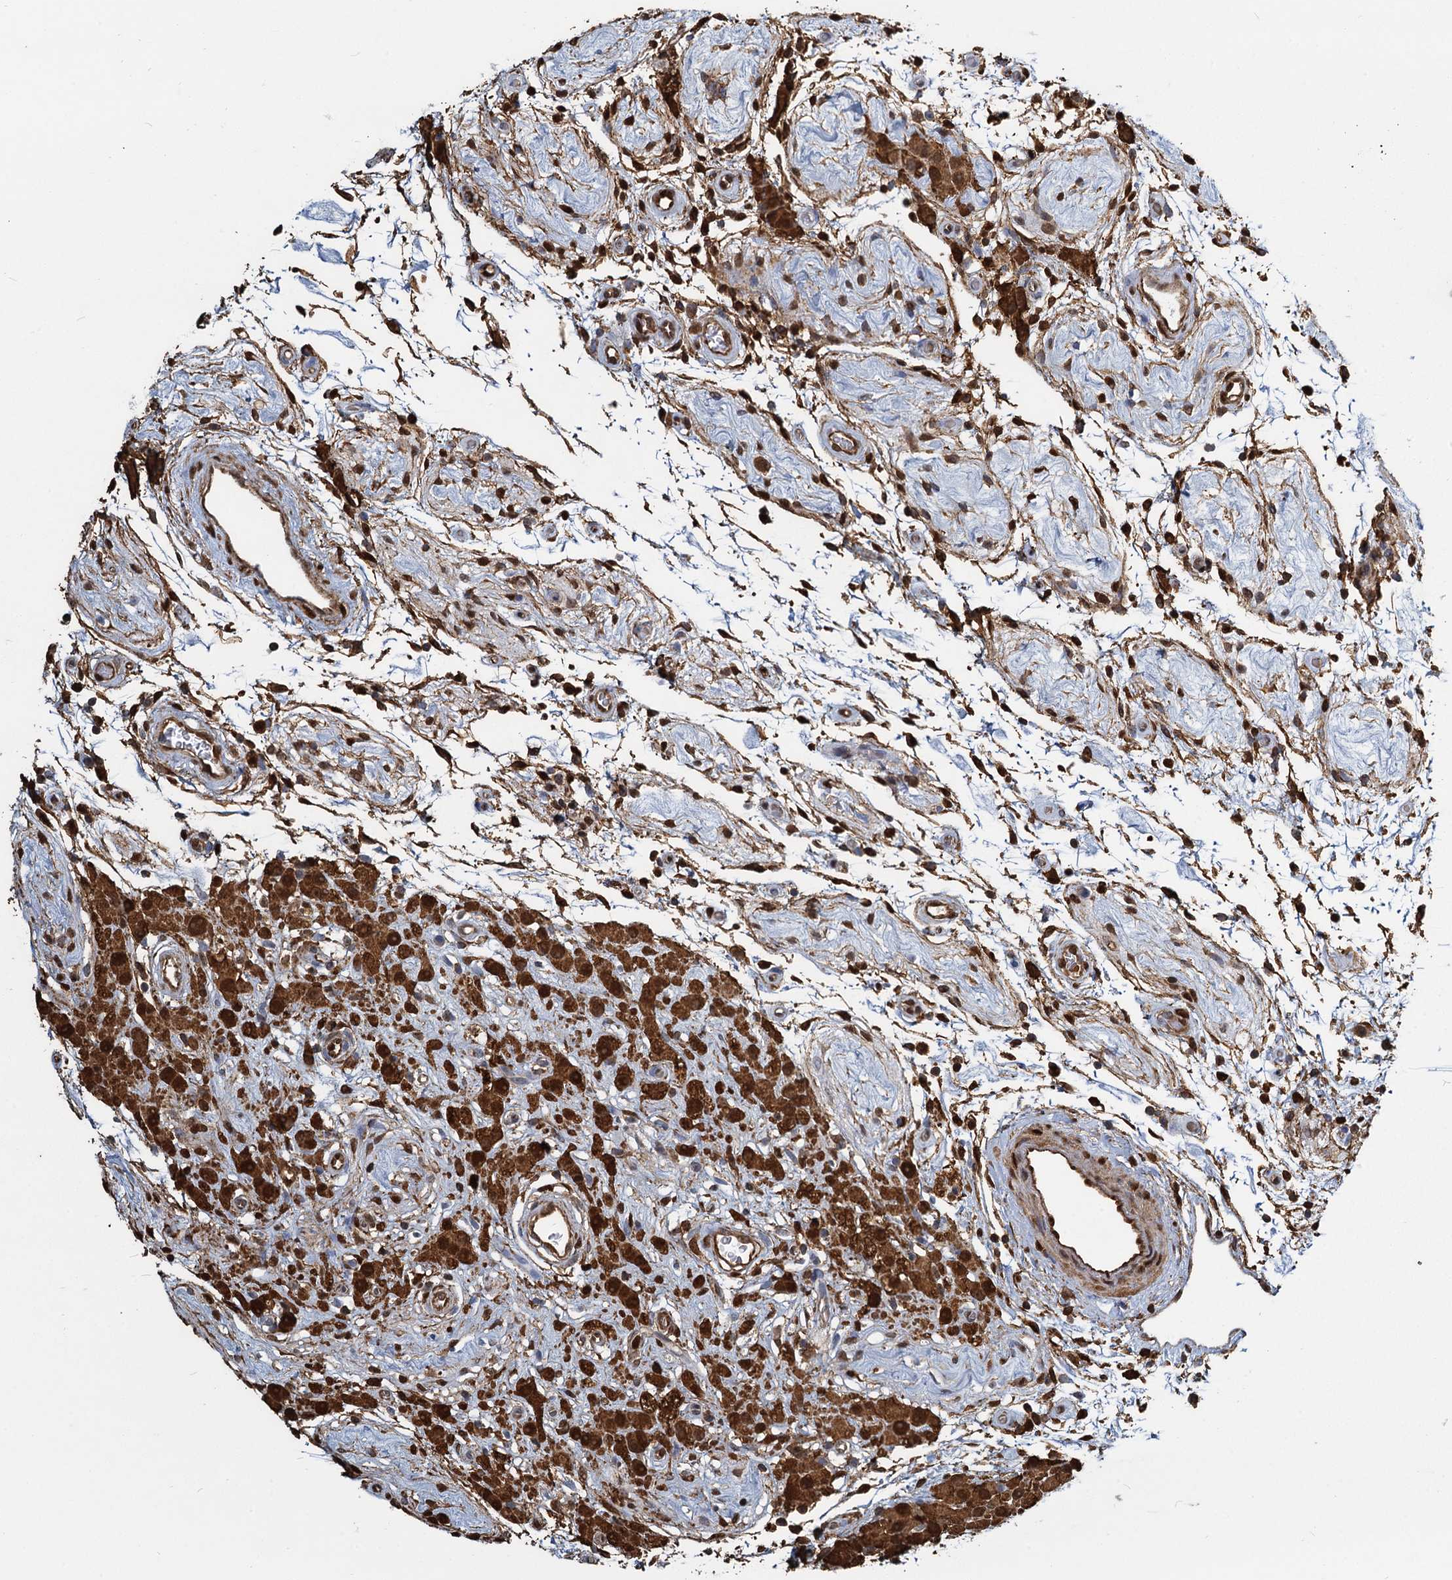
{"staining": {"intensity": "strong", "quantity": ">75%", "location": "cytoplasmic/membranous,nuclear"}, "tissue": "testis cancer", "cell_type": "Tumor cells", "image_type": "cancer", "snomed": [{"axis": "morphology", "description": "Seminoma, NOS"}, {"axis": "topography", "description": "Testis"}], "caption": "Immunohistochemistry (DAB) staining of human testis cancer (seminoma) displays strong cytoplasmic/membranous and nuclear protein positivity in about >75% of tumor cells.", "gene": "S100A6", "patient": {"sex": "male", "age": 49}}